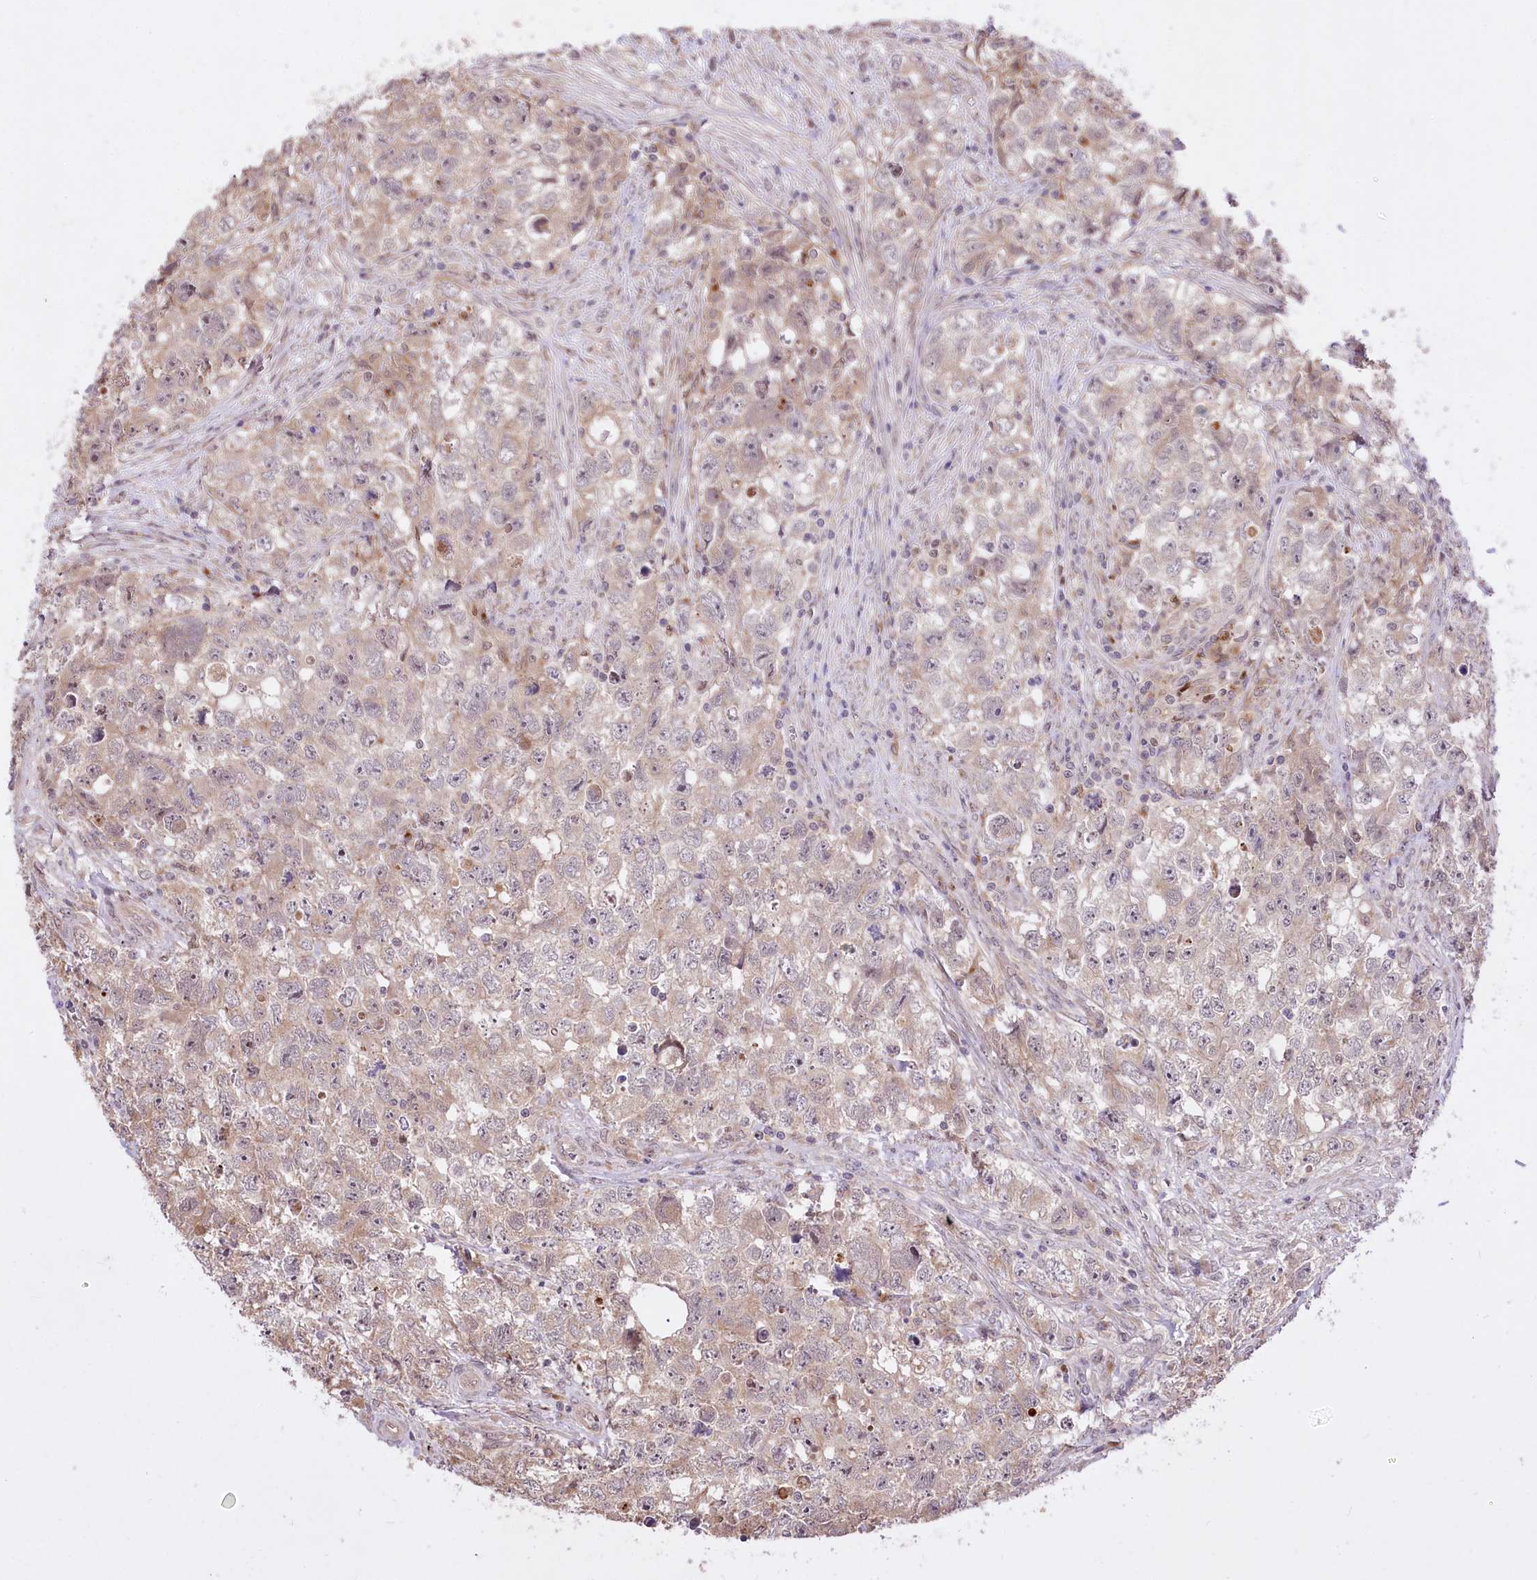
{"staining": {"intensity": "weak", "quantity": "25%-75%", "location": "cytoplasmic/membranous"}, "tissue": "testis cancer", "cell_type": "Tumor cells", "image_type": "cancer", "snomed": [{"axis": "morphology", "description": "Seminoma, NOS"}, {"axis": "morphology", "description": "Carcinoma, Embryonal, NOS"}, {"axis": "topography", "description": "Testis"}], "caption": "Protein expression analysis of human testis seminoma reveals weak cytoplasmic/membranous positivity in about 25%-75% of tumor cells.", "gene": "HELT", "patient": {"sex": "male", "age": 43}}